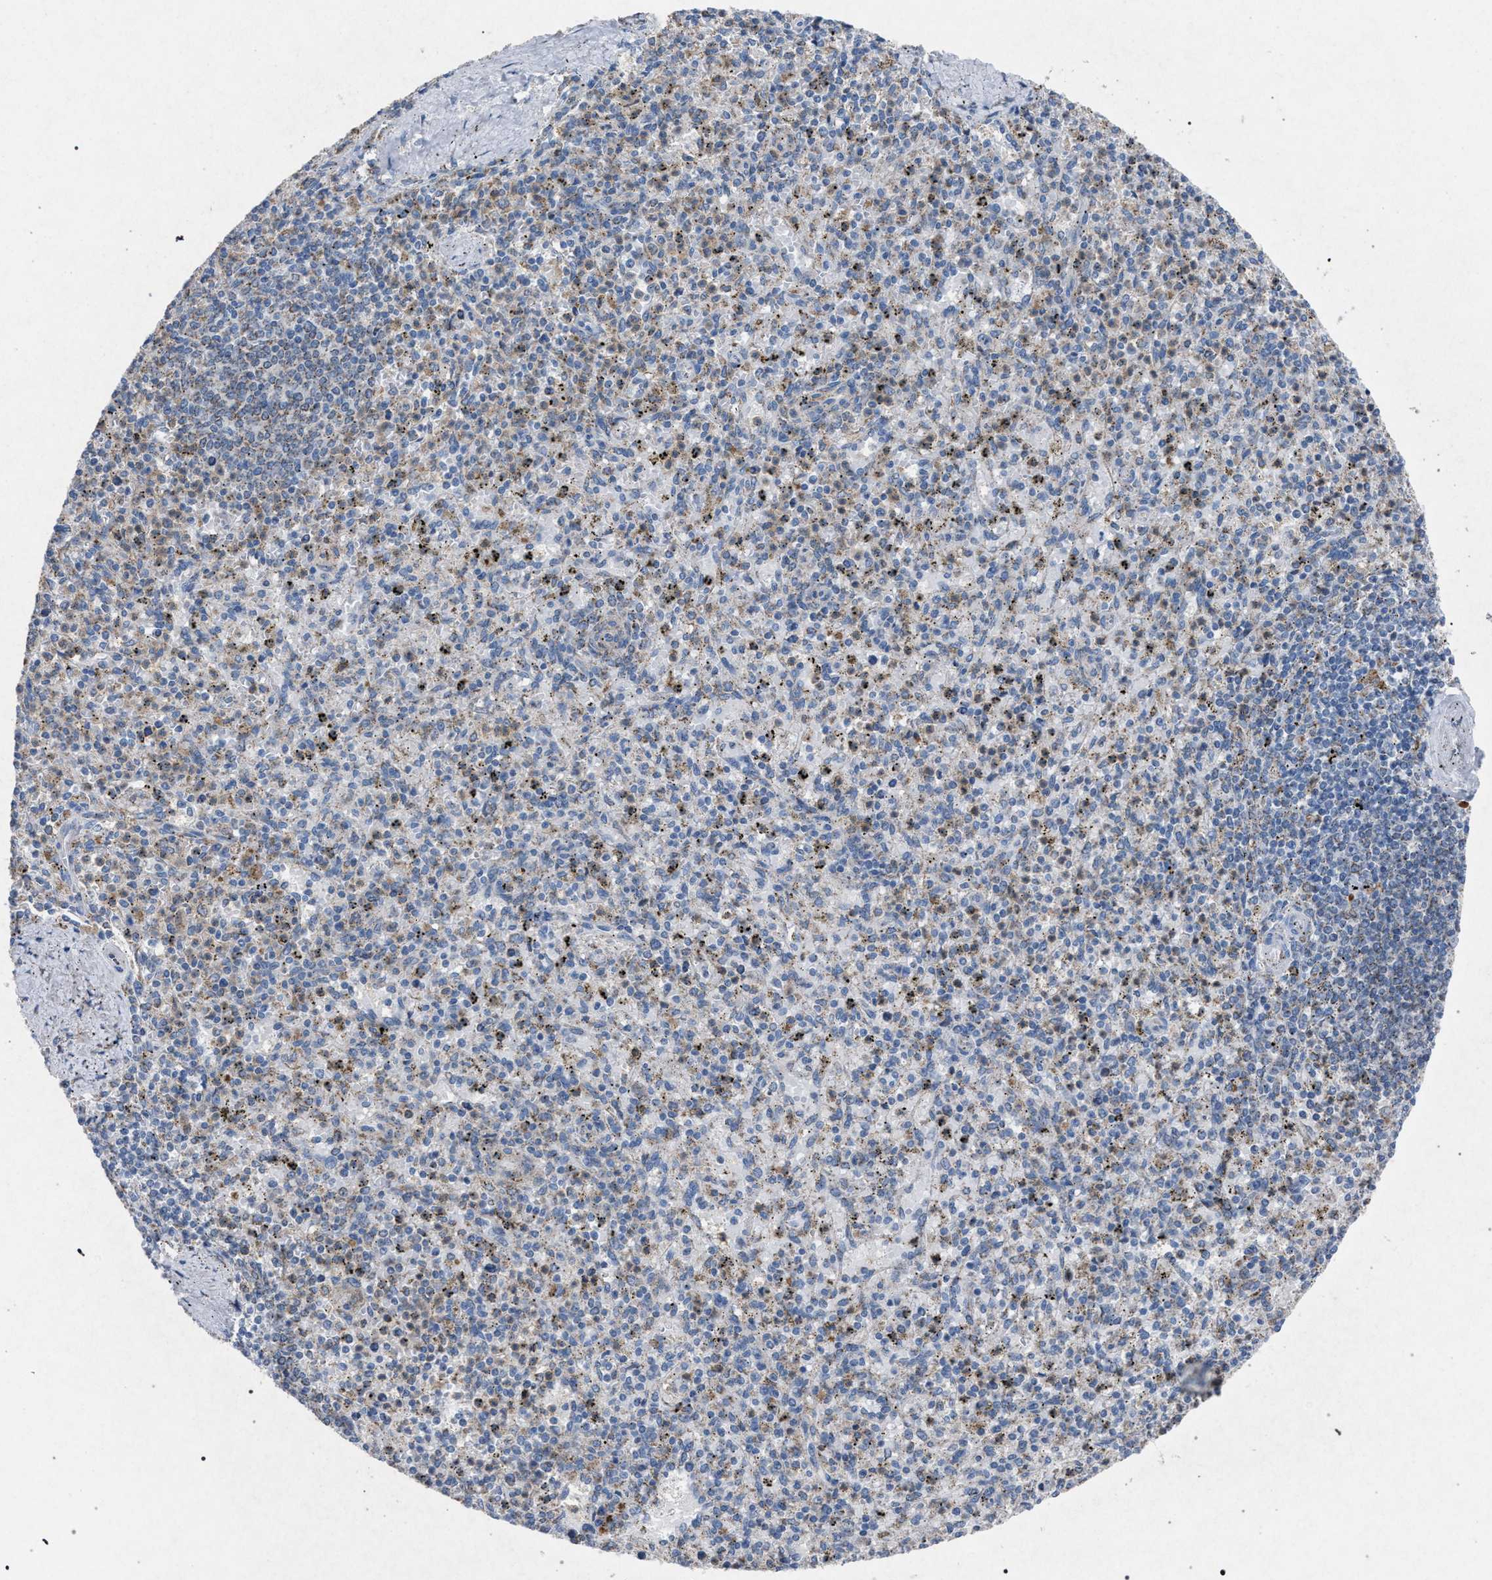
{"staining": {"intensity": "weak", "quantity": "25%-75%", "location": "cytoplasmic/membranous"}, "tissue": "spleen", "cell_type": "Cells in red pulp", "image_type": "normal", "snomed": [{"axis": "morphology", "description": "Normal tissue, NOS"}, {"axis": "topography", "description": "Spleen"}], "caption": "This histopathology image displays IHC staining of normal human spleen, with low weak cytoplasmic/membranous expression in about 25%-75% of cells in red pulp.", "gene": "HSD17B4", "patient": {"sex": "male", "age": 72}}